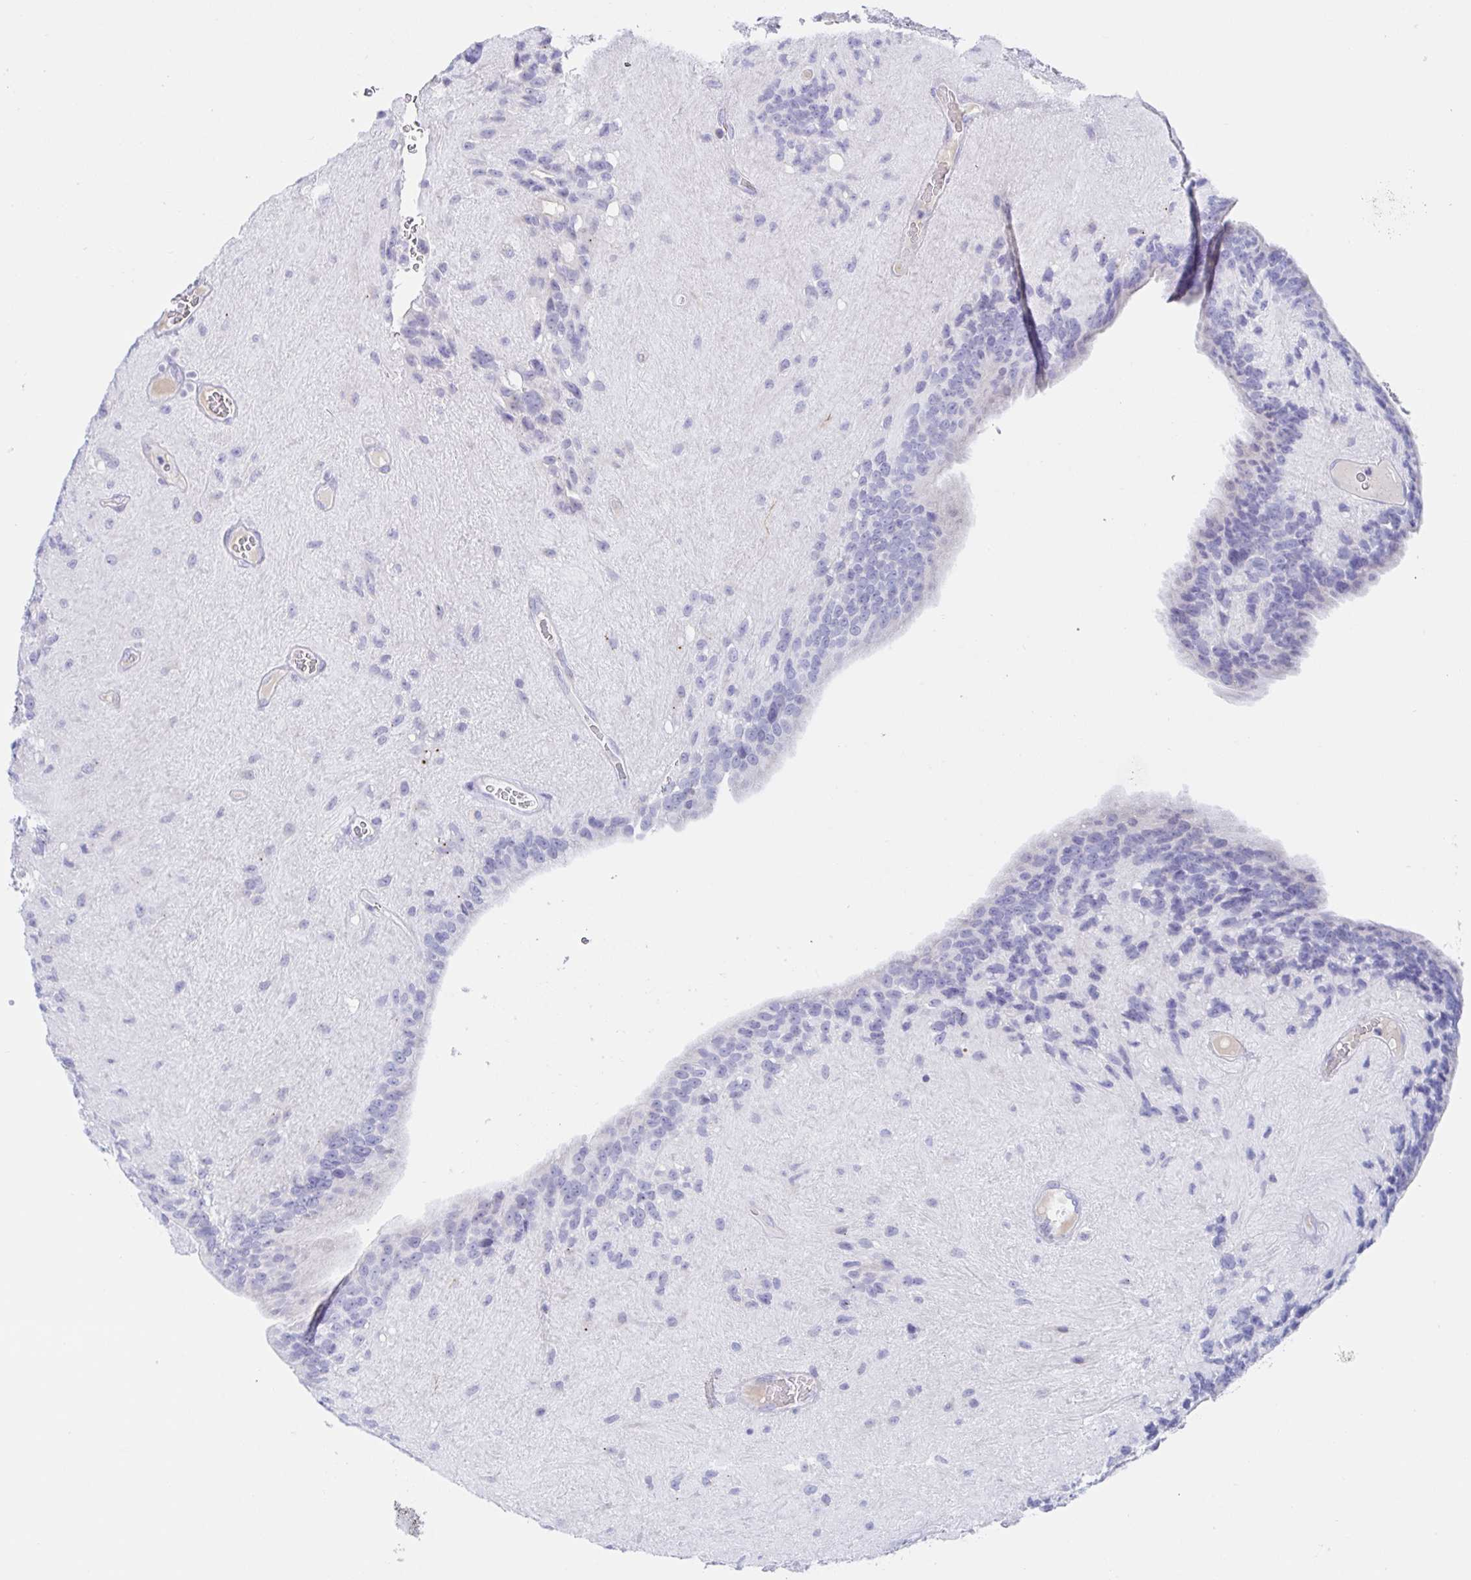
{"staining": {"intensity": "negative", "quantity": "none", "location": "none"}, "tissue": "glioma", "cell_type": "Tumor cells", "image_type": "cancer", "snomed": [{"axis": "morphology", "description": "Glioma, malignant, Low grade"}, {"axis": "topography", "description": "Brain"}], "caption": "Micrograph shows no protein staining in tumor cells of malignant low-grade glioma tissue.", "gene": "SIAH3", "patient": {"sex": "male", "age": 31}}